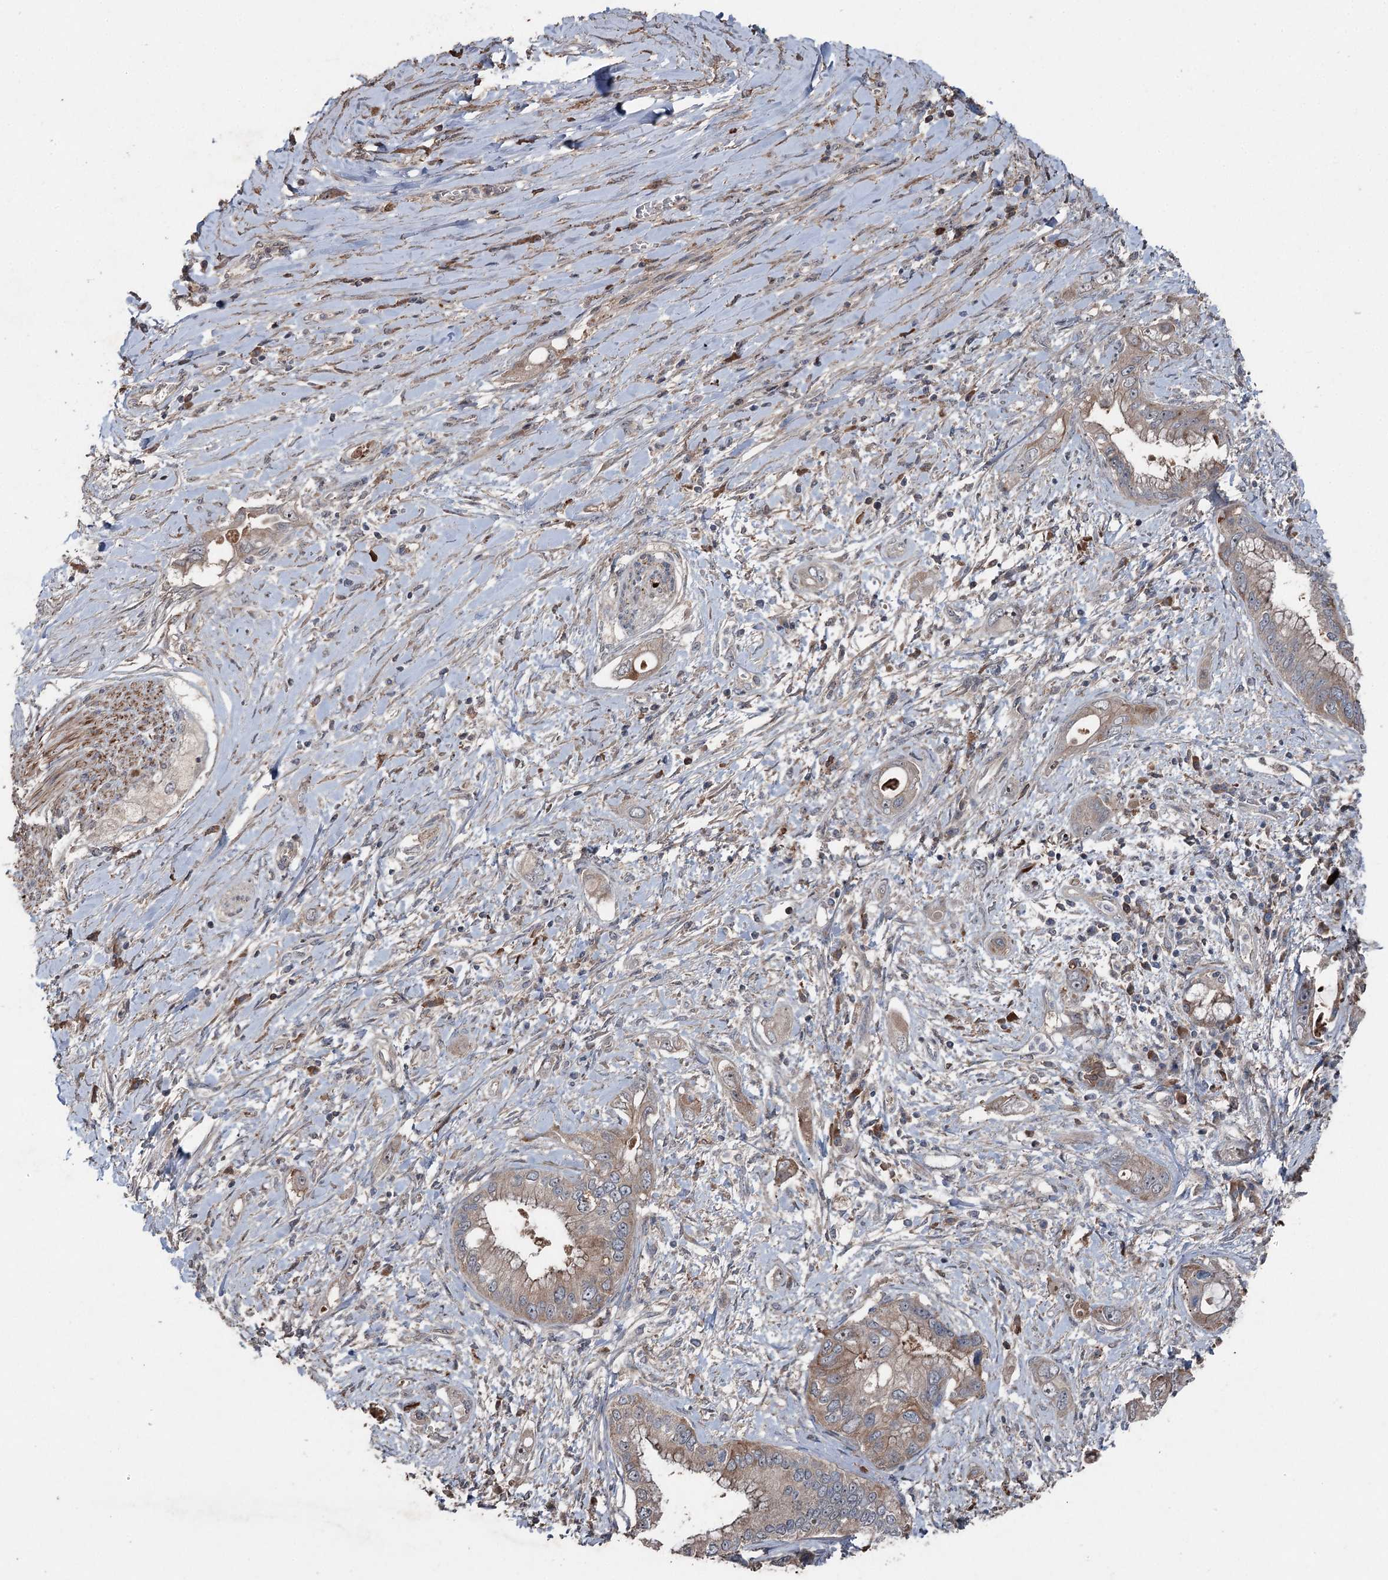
{"staining": {"intensity": "moderate", "quantity": "25%-75%", "location": "cytoplasmic/membranous"}, "tissue": "pancreatic cancer", "cell_type": "Tumor cells", "image_type": "cancer", "snomed": [{"axis": "morphology", "description": "Inflammation, NOS"}, {"axis": "morphology", "description": "Adenocarcinoma, NOS"}, {"axis": "topography", "description": "Pancreas"}], "caption": "Pancreatic adenocarcinoma was stained to show a protein in brown. There is medium levels of moderate cytoplasmic/membranous expression in approximately 25%-75% of tumor cells. The staining was performed using DAB to visualize the protein expression in brown, while the nuclei were stained in blue with hematoxylin (Magnification: 20x).", "gene": "MAPK8IP2", "patient": {"sex": "female", "age": 56}}